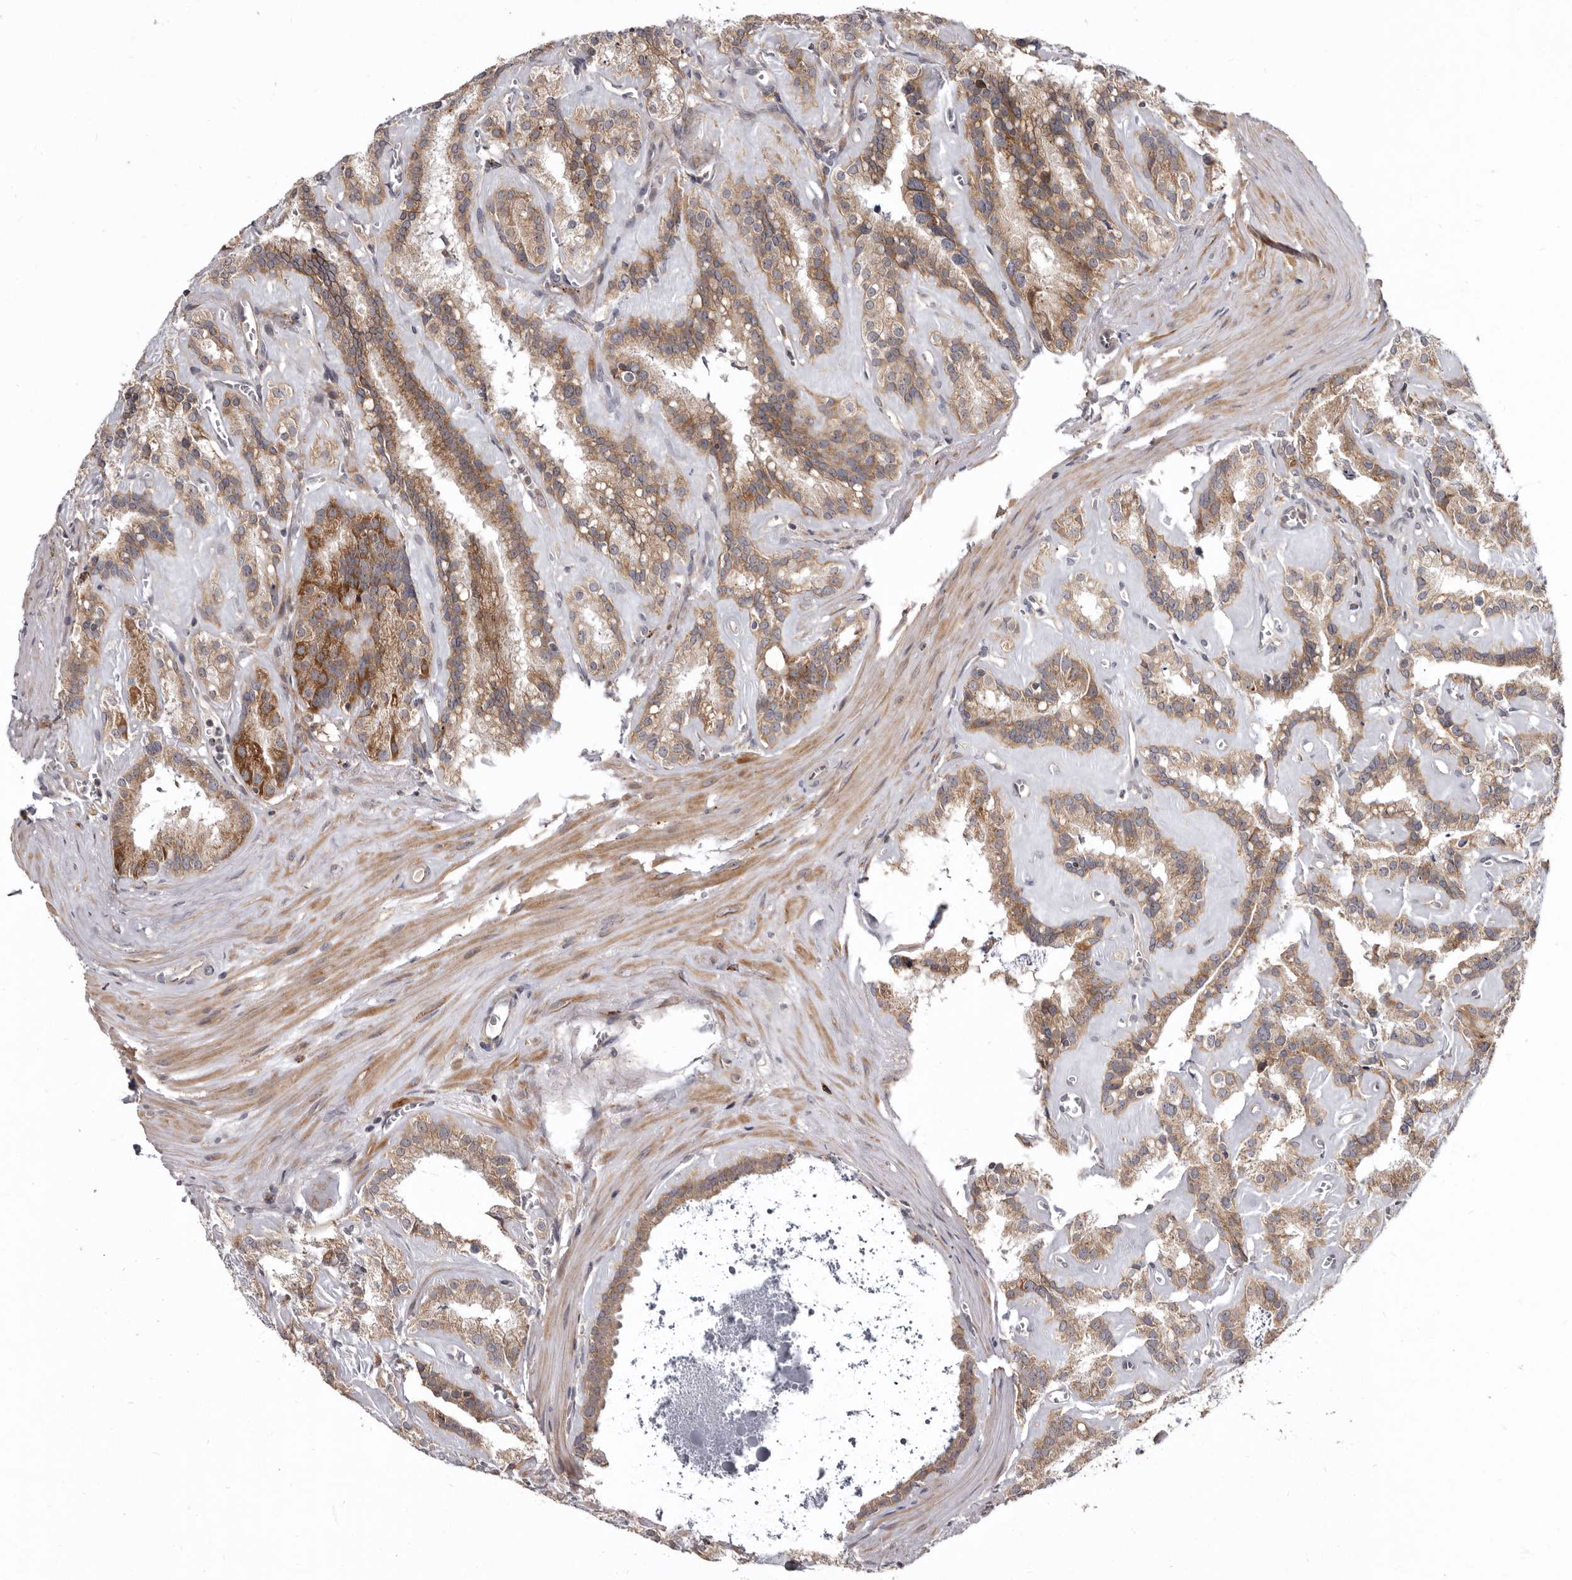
{"staining": {"intensity": "moderate", "quantity": ">75%", "location": "cytoplasmic/membranous"}, "tissue": "seminal vesicle", "cell_type": "Glandular cells", "image_type": "normal", "snomed": [{"axis": "morphology", "description": "Normal tissue, NOS"}, {"axis": "topography", "description": "Prostate"}, {"axis": "topography", "description": "Seminal veicle"}], "caption": "This micrograph reveals normal seminal vesicle stained with IHC to label a protein in brown. The cytoplasmic/membranous of glandular cells show moderate positivity for the protein. Nuclei are counter-stained blue.", "gene": "SMC4", "patient": {"sex": "male", "age": 59}}